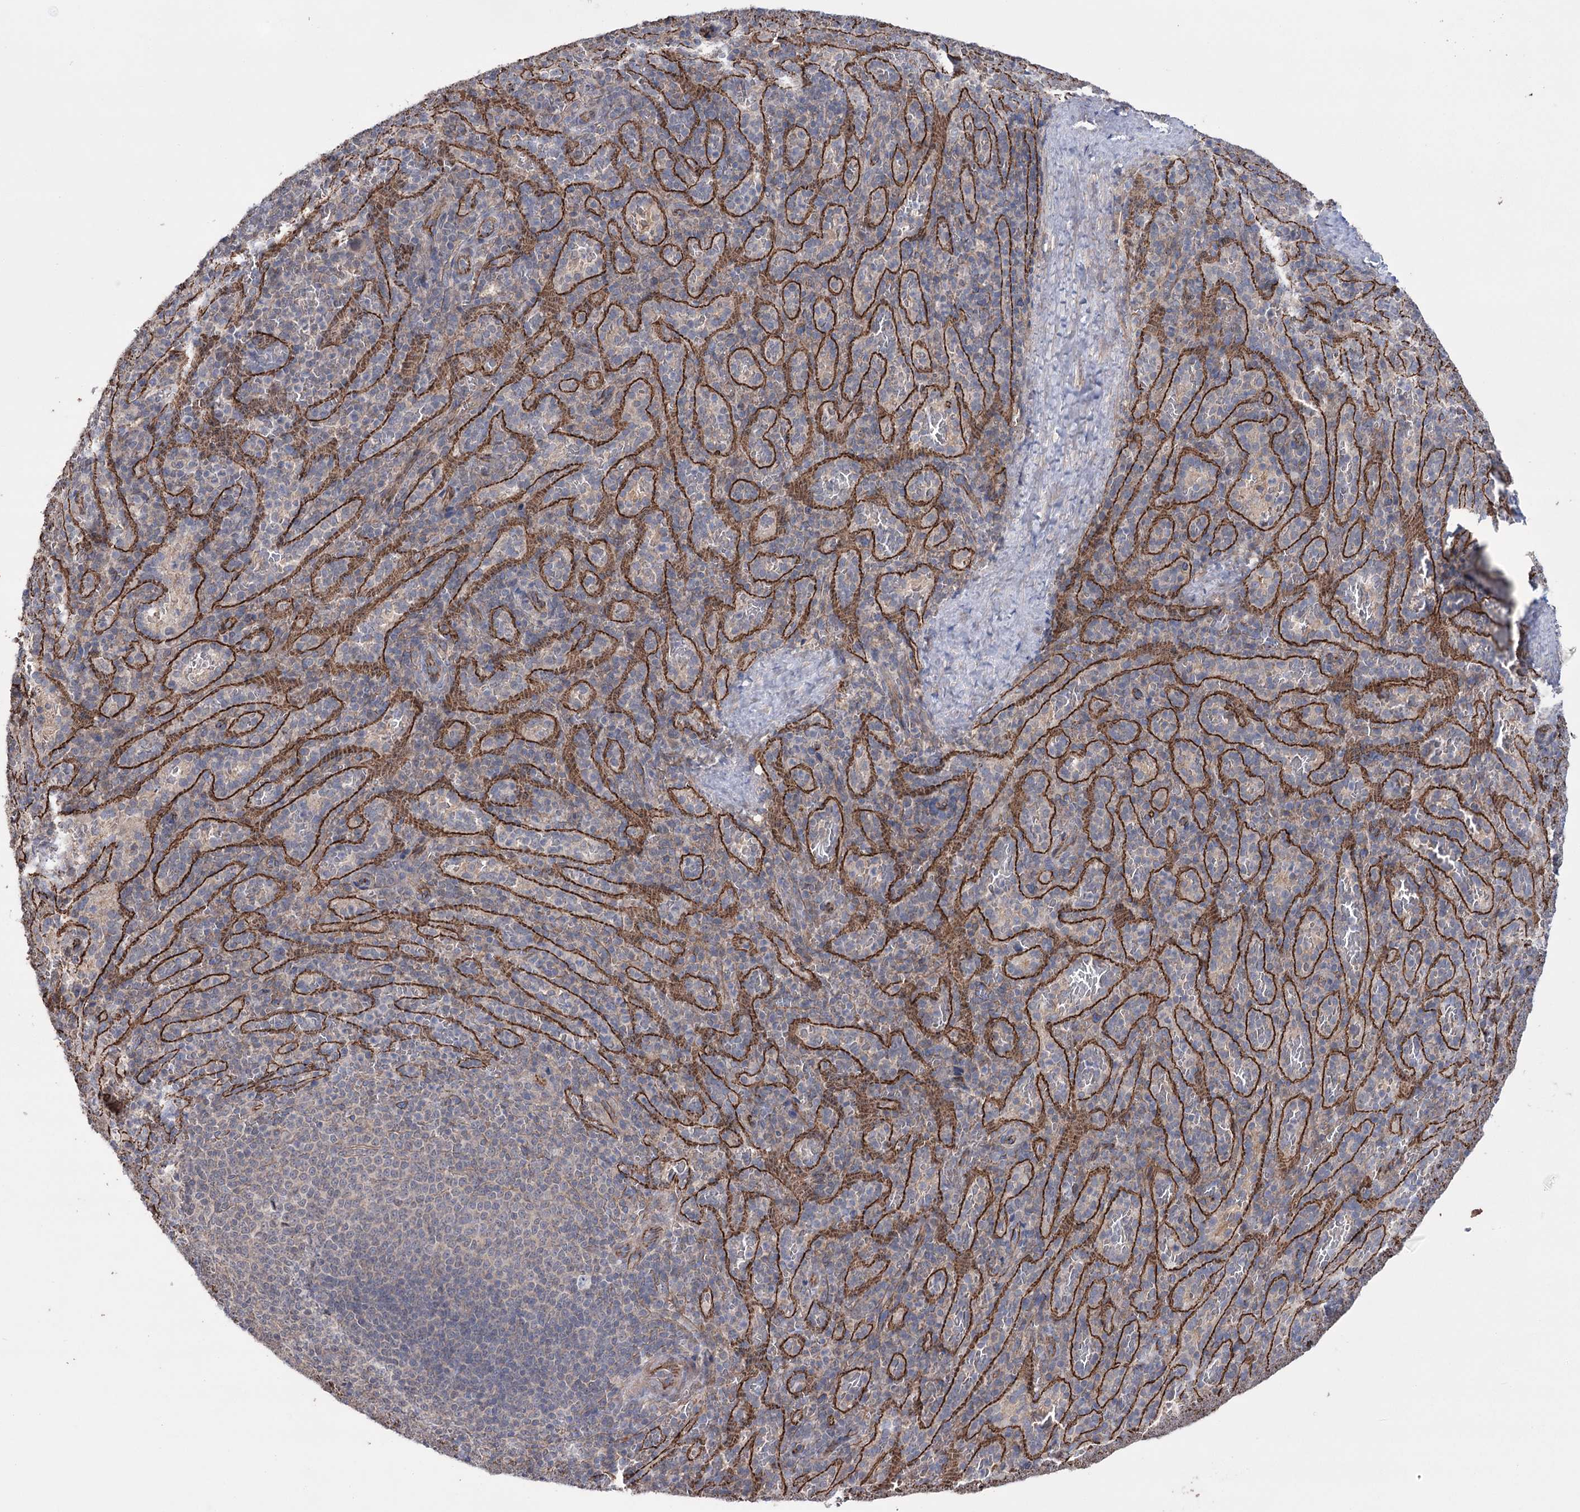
{"staining": {"intensity": "negative", "quantity": "none", "location": "none"}, "tissue": "spleen", "cell_type": "Cells in red pulp", "image_type": "normal", "snomed": [{"axis": "morphology", "description": "Normal tissue, NOS"}, {"axis": "topography", "description": "Spleen"}], "caption": "Immunohistochemical staining of unremarkable spleen displays no significant expression in cells in red pulp.", "gene": "TRIM71", "patient": {"sex": "female", "age": 21}}